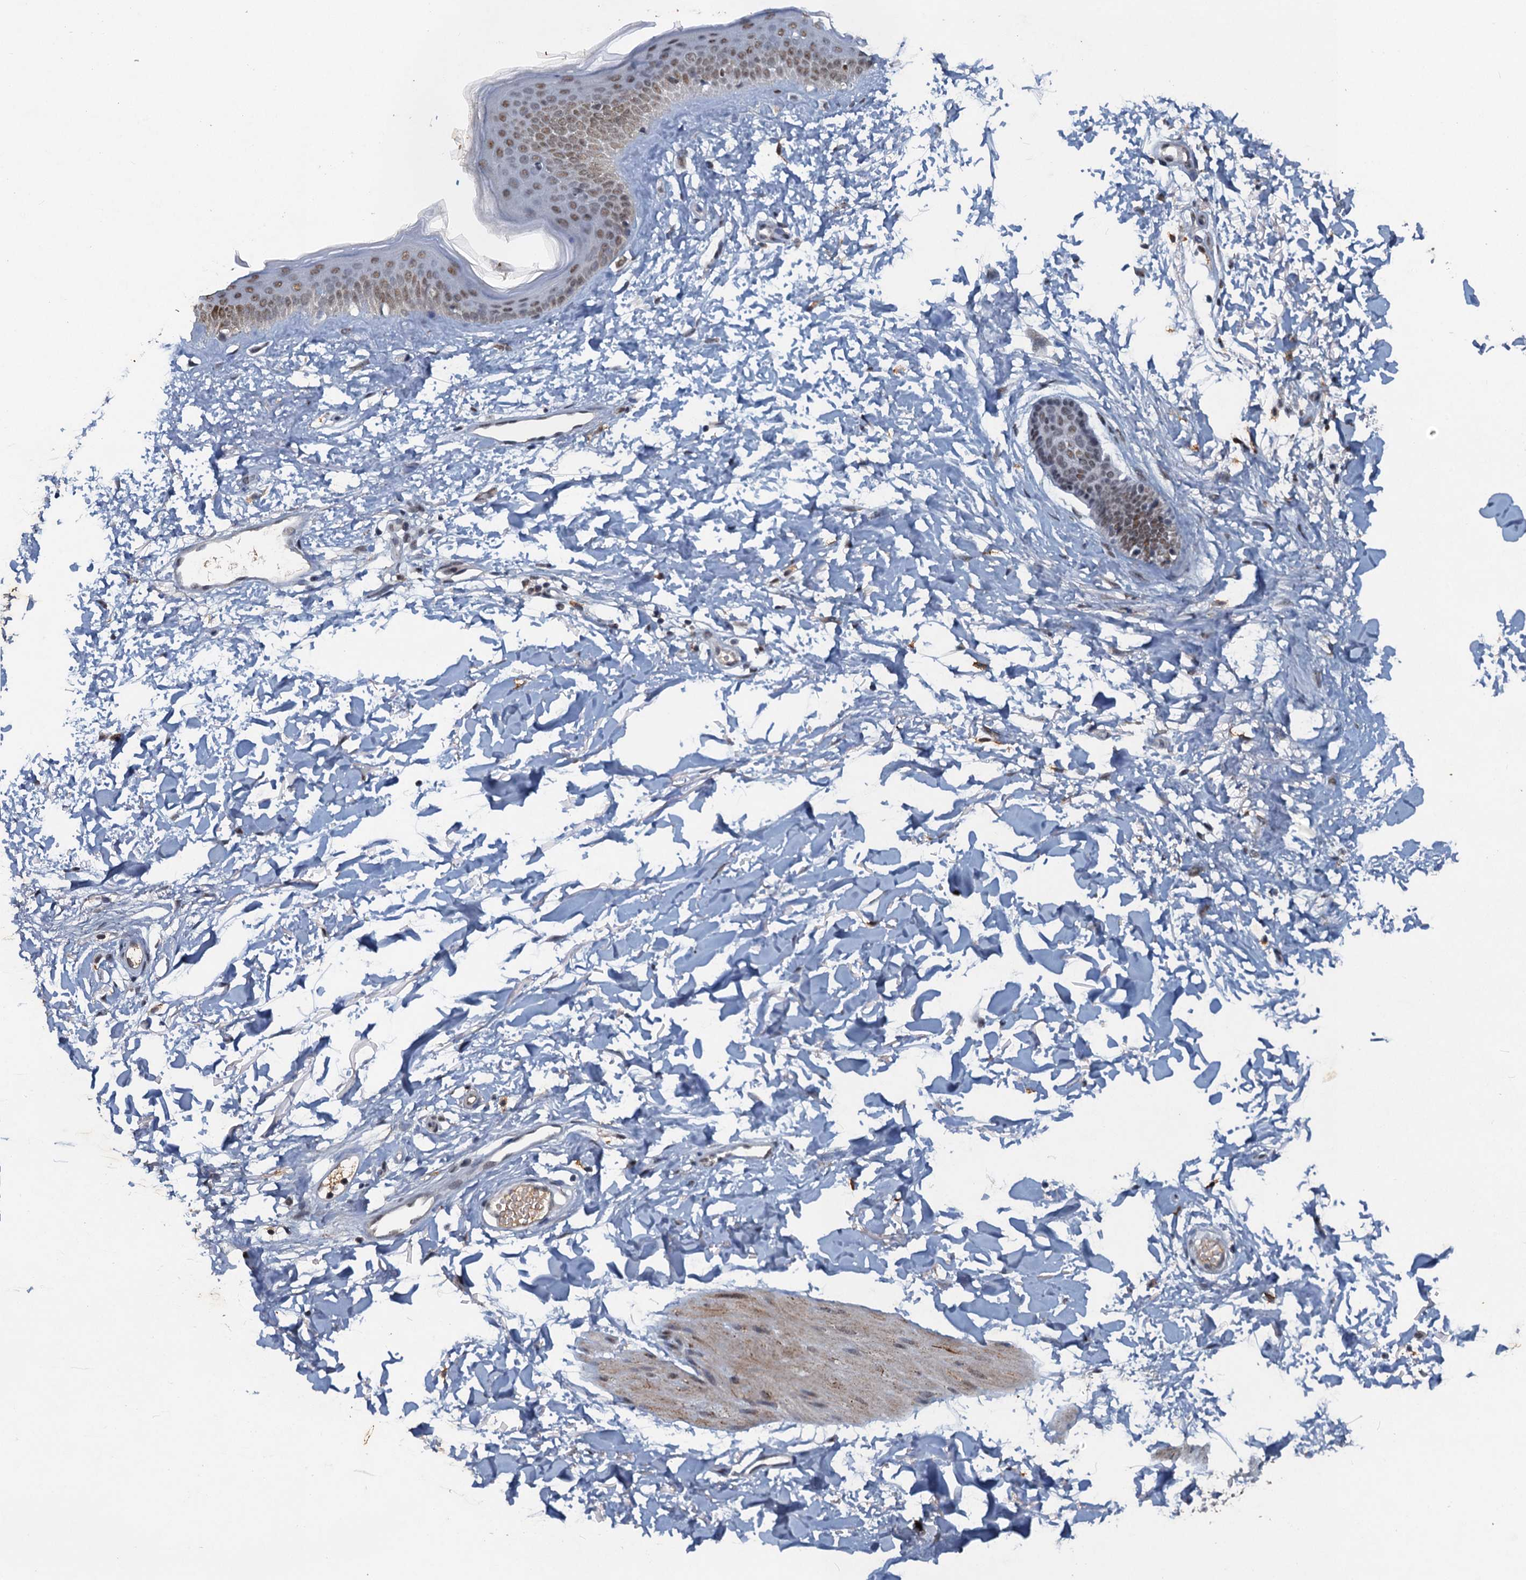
{"staining": {"intensity": "weak", "quantity": ">75%", "location": "nuclear"}, "tissue": "skin", "cell_type": "Fibroblasts", "image_type": "normal", "snomed": [{"axis": "morphology", "description": "Normal tissue, NOS"}, {"axis": "topography", "description": "Skin"}], "caption": "Protein expression analysis of unremarkable human skin reveals weak nuclear expression in approximately >75% of fibroblasts. (IHC, brightfield microscopy, high magnification).", "gene": "CSTF3", "patient": {"sex": "female", "age": 58}}